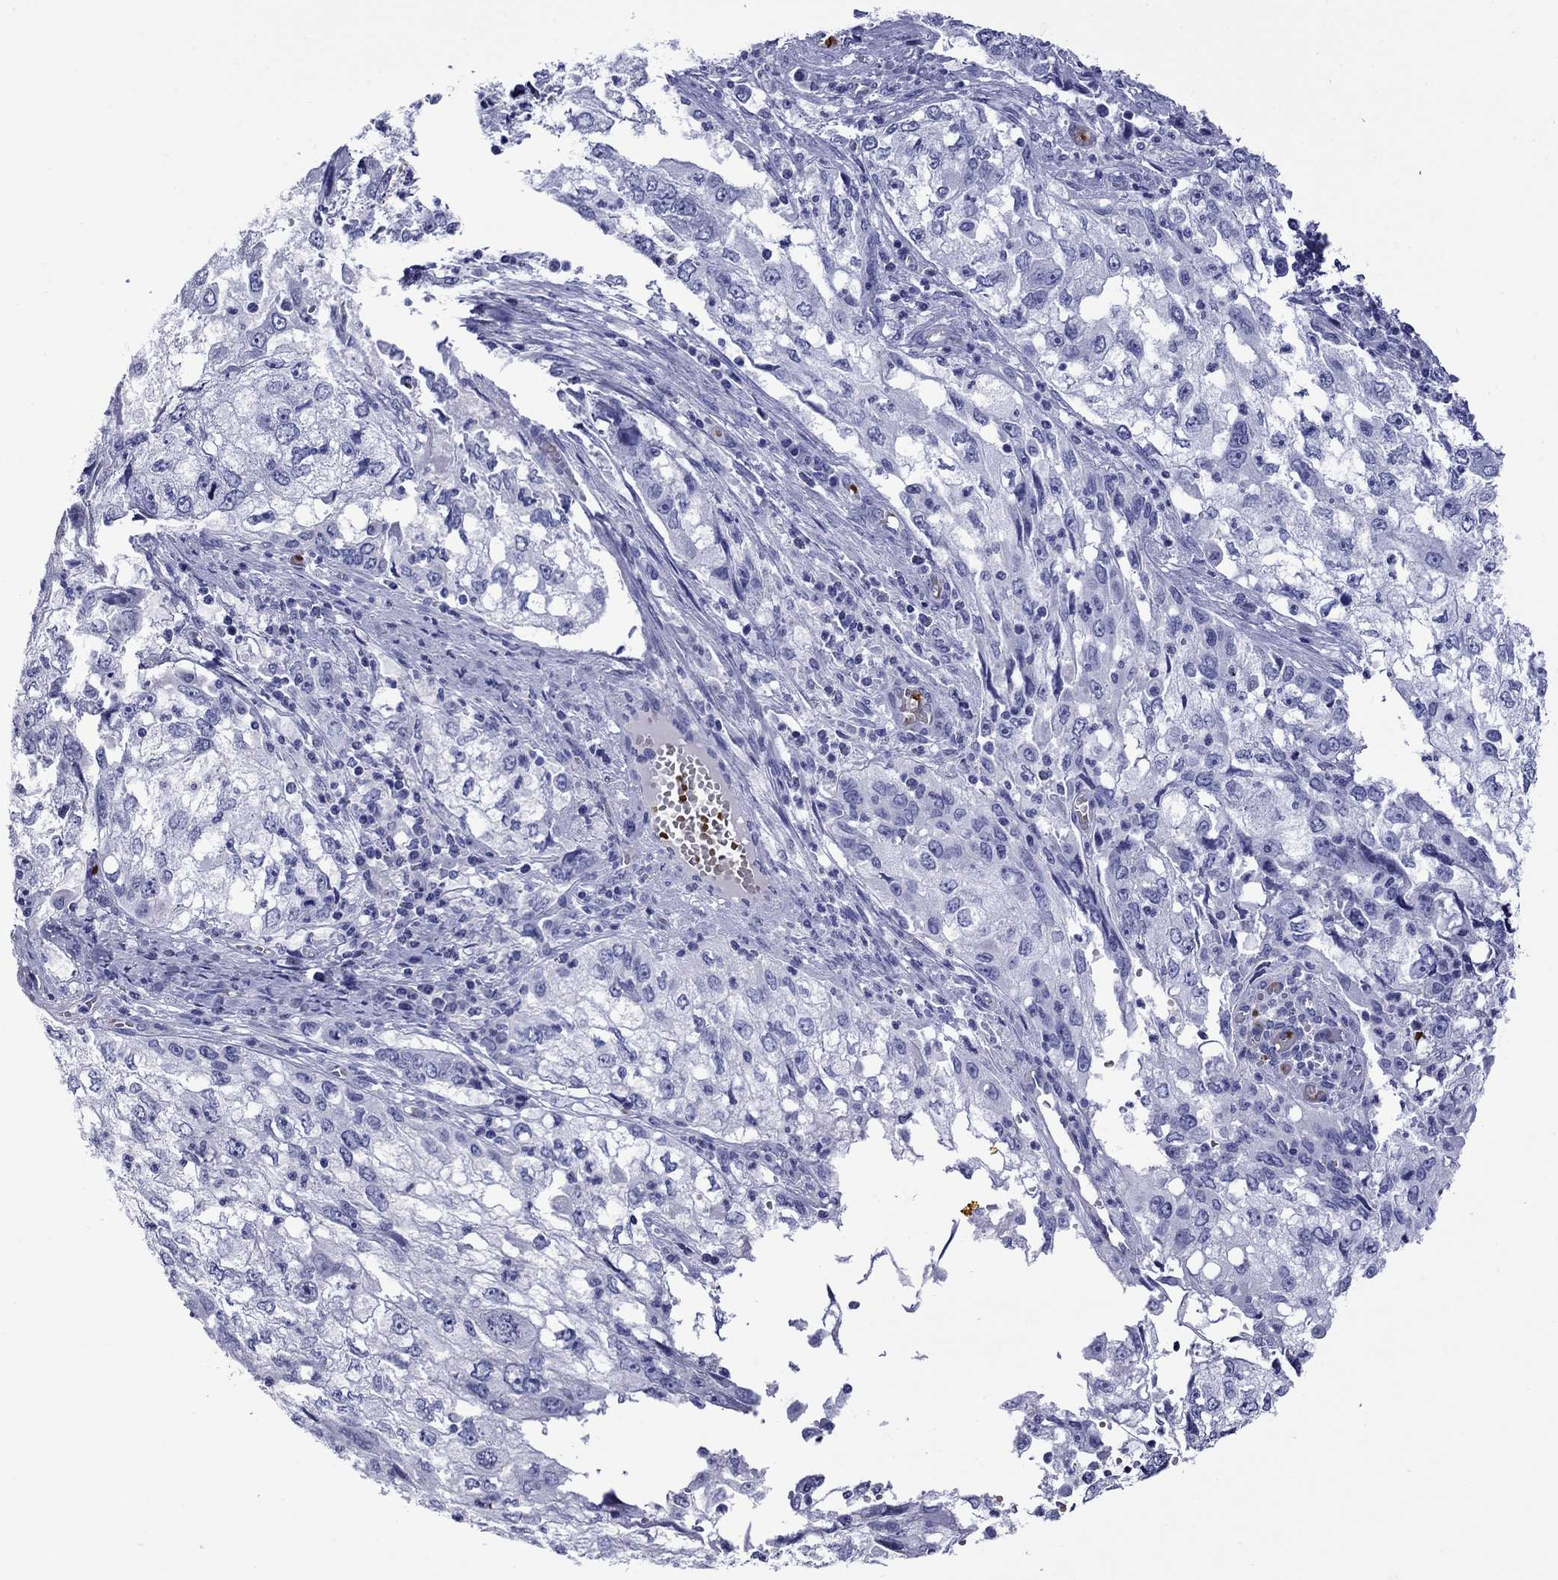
{"staining": {"intensity": "negative", "quantity": "none", "location": "none"}, "tissue": "cervical cancer", "cell_type": "Tumor cells", "image_type": "cancer", "snomed": [{"axis": "morphology", "description": "Squamous cell carcinoma, NOS"}, {"axis": "topography", "description": "Cervix"}], "caption": "This is an immunohistochemistry (IHC) photomicrograph of squamous cell carcinoma (cervical). There is no expression in tumor cells.", "gene": "ROM1", "patient": {"sex": "female", "age": 36}}